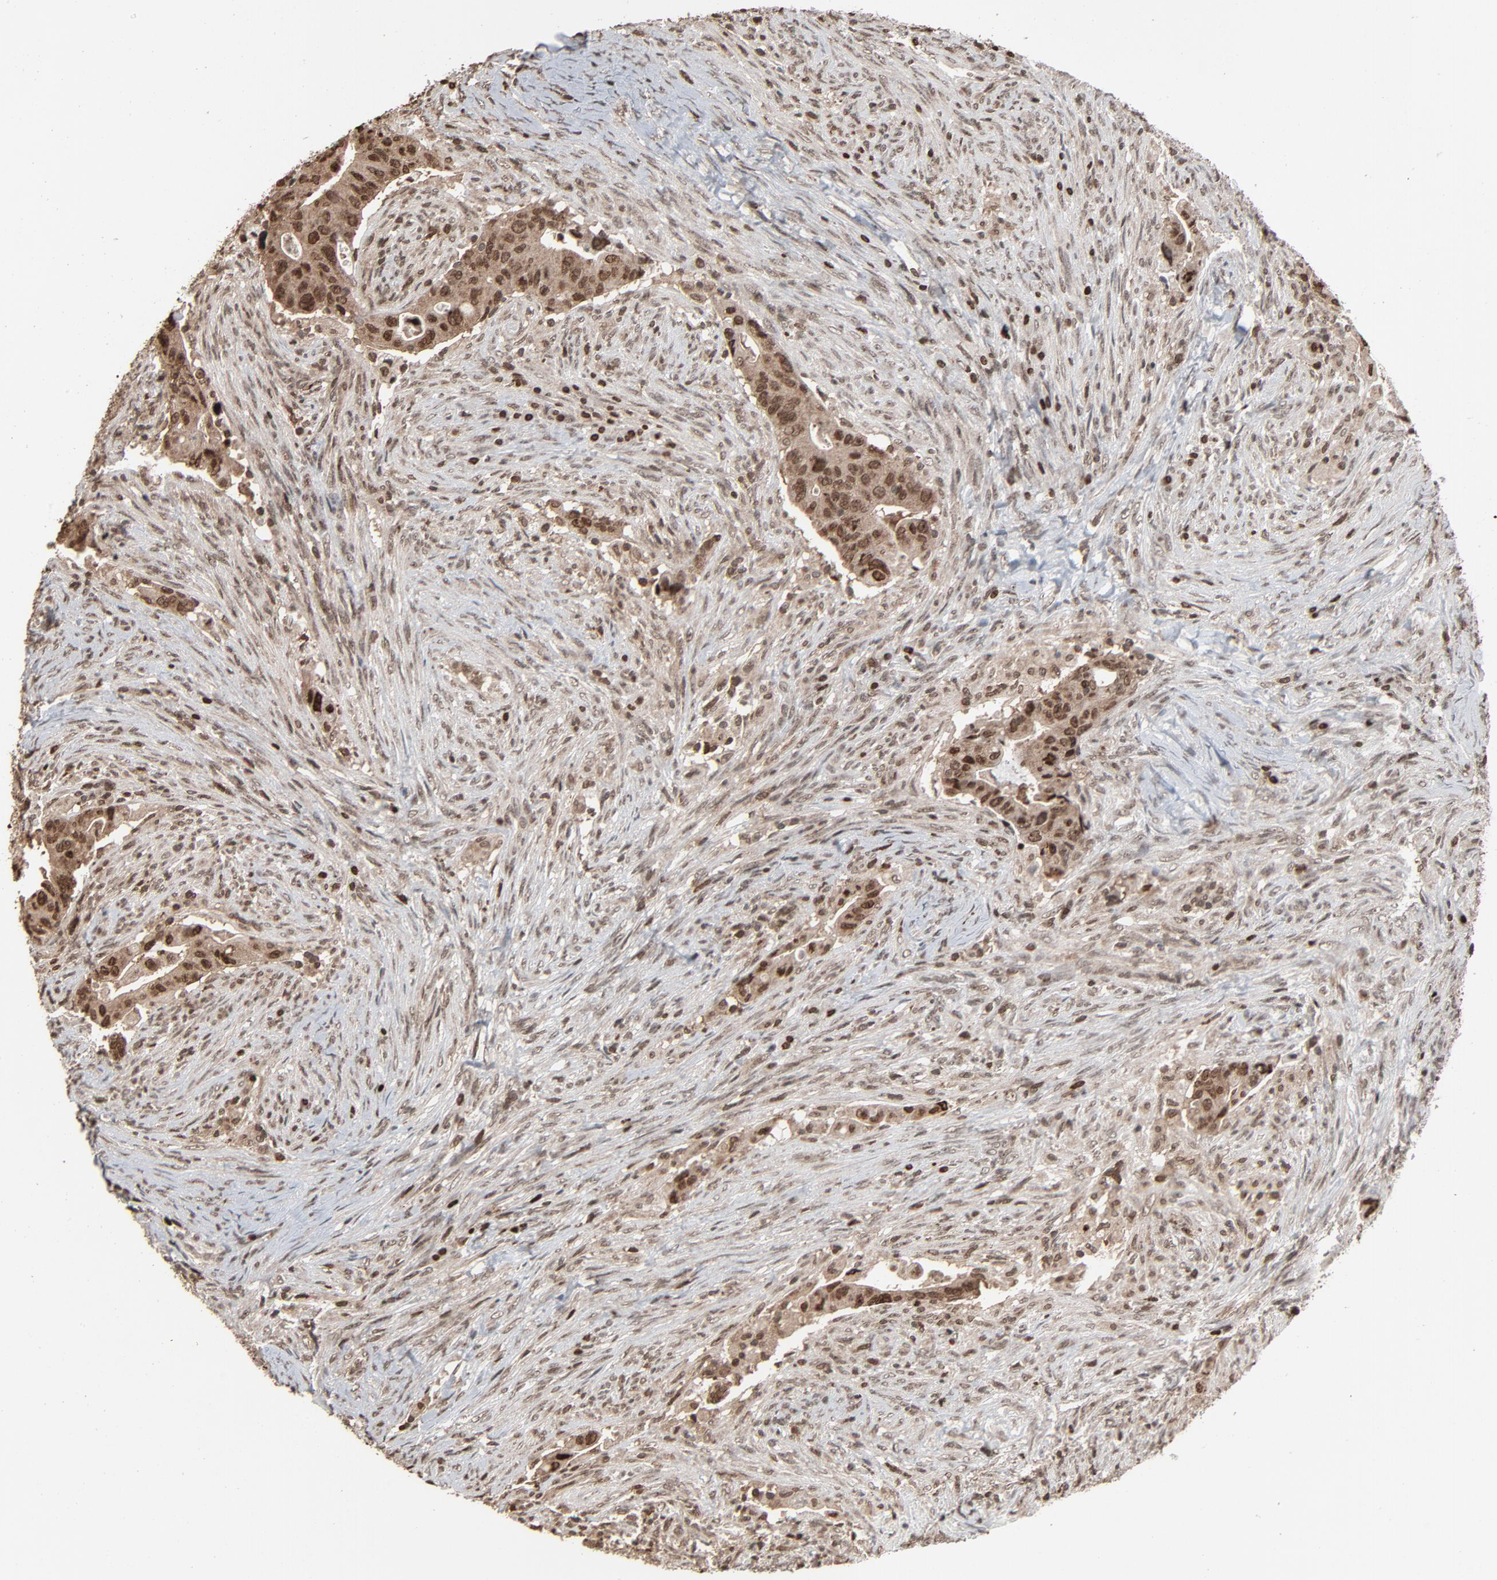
{"staining": {"intensity": "strong", "quantity": ">75%", "location": "cytoplasmic/membranous,nuclear"}, "tissue": "colorectal cancer", "cell_type": "Tumor cells", "image_type": "cancer", "snomed": [{"axis": "morphology", "description": "Adenocarcinoma, NOS"}, {"axis": "topography", "description": "Rectum"}], "caption": "A histopathology image of human colorectal adenocarcinoma stained for a protein shows strong cytoplasmic/membranous and nuclear brown staining in tumor cells.", "gene": "RPS6KA3", "patient": {"sex": "female", "age": 71}}